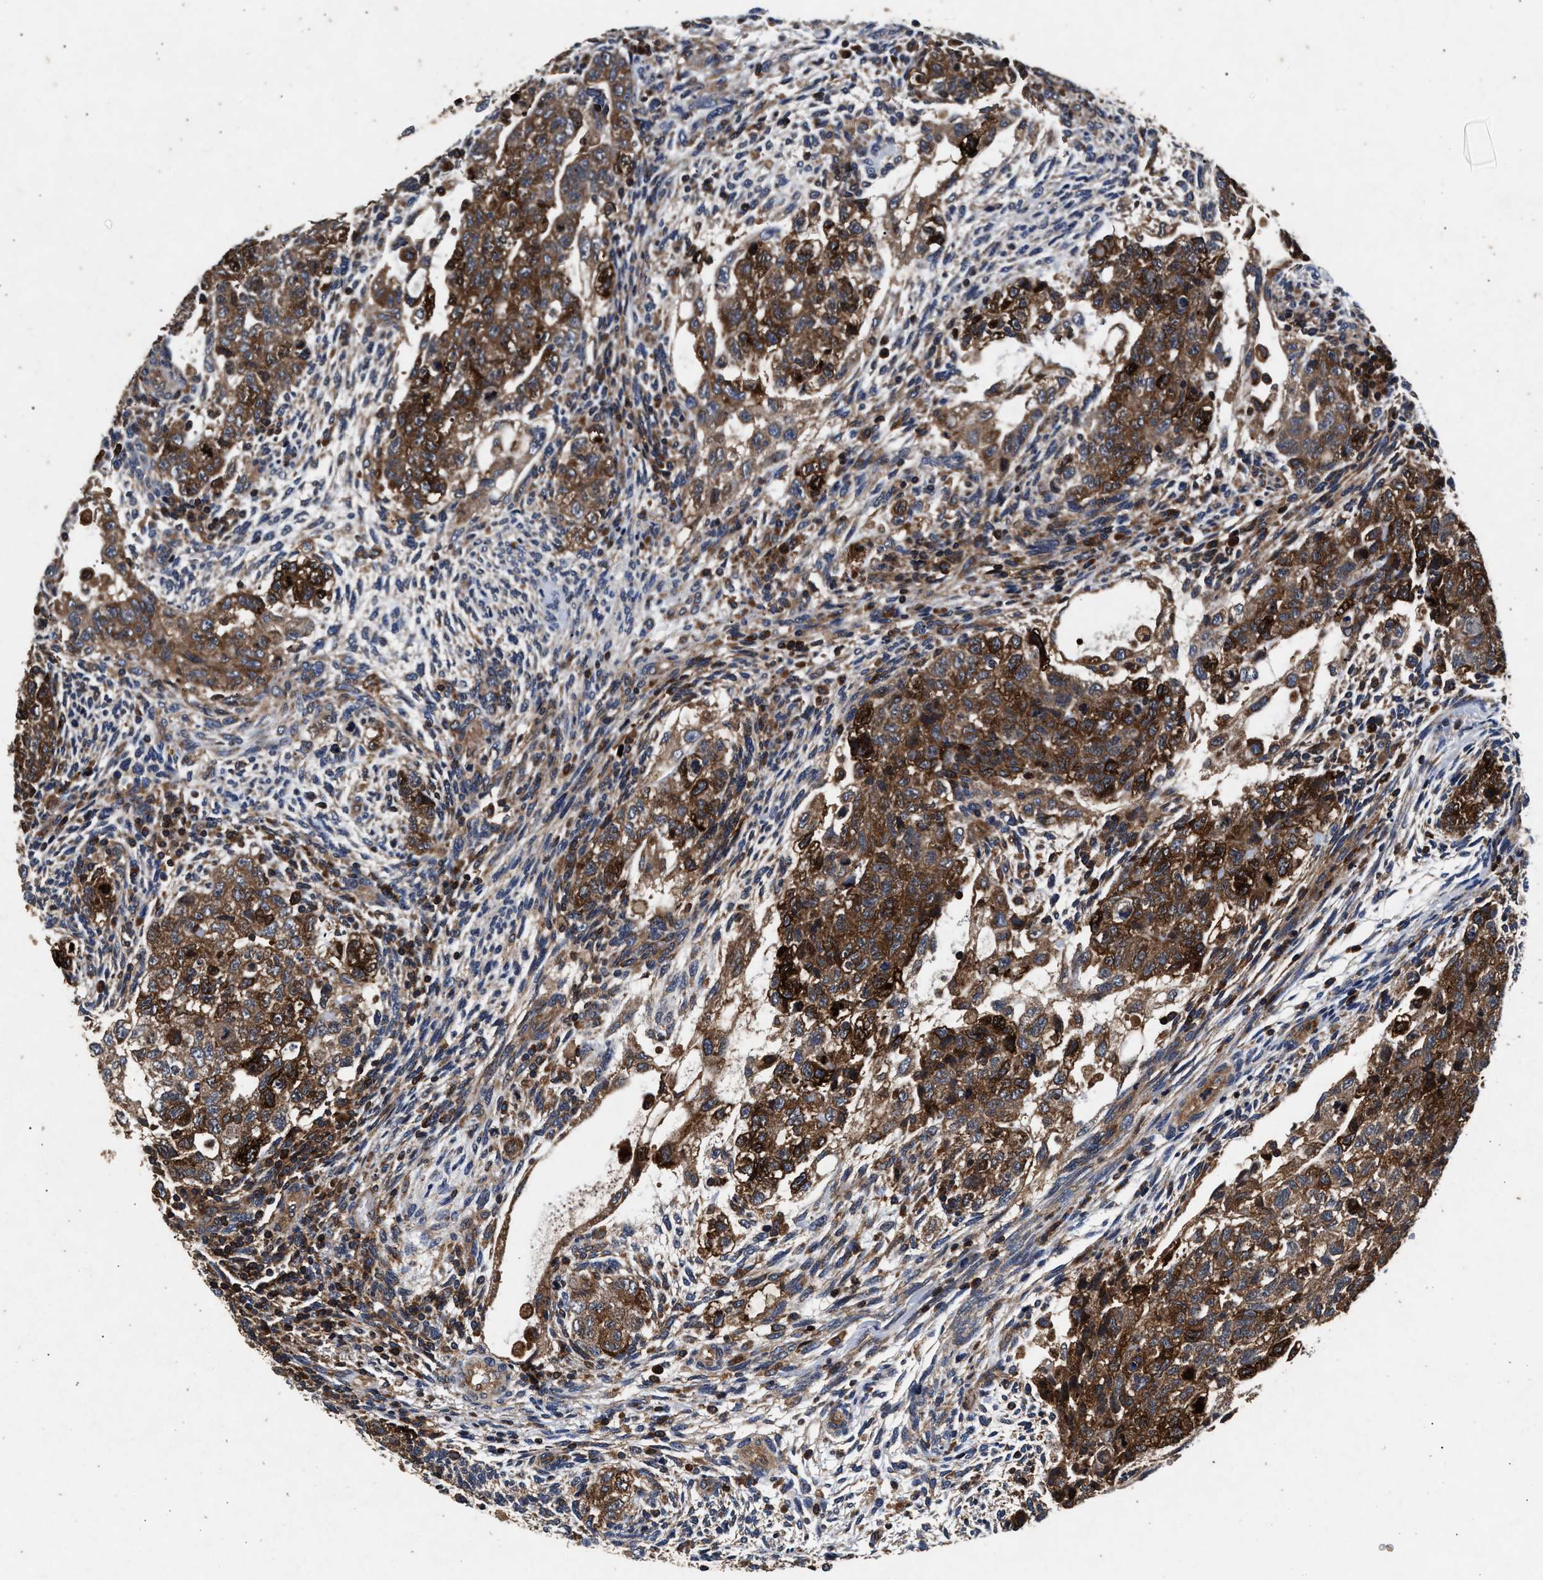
{"staining": {"intensity": "moderate", "quantity": ">75%", "location": "cytoplasmic/membranous"}, "tissue": "testis cancer", "cell_type": "Tumor cells", "image_type": "cancer", "snomed": [{"axis": "morphology", "description": "Normal tissue, NOS"}, {"axis": "morphology", "description": "Carcinoma, Embryonal, NOS"}, {"axis": "topography", "description": "Testis"}], "caption": "The image displays a brown stain indicating the presence of a protein in the cytoplasmic/membranous of tumor cells in embryonal carcinoma (testis). The staining was performed using DAB to visualize the protein expression in brown, while the nuclei were stained in blue with hematoxylin (Magnification: 20x).", "gene": "NFKB2", "patient": {"sex": "male", "age": 36}}